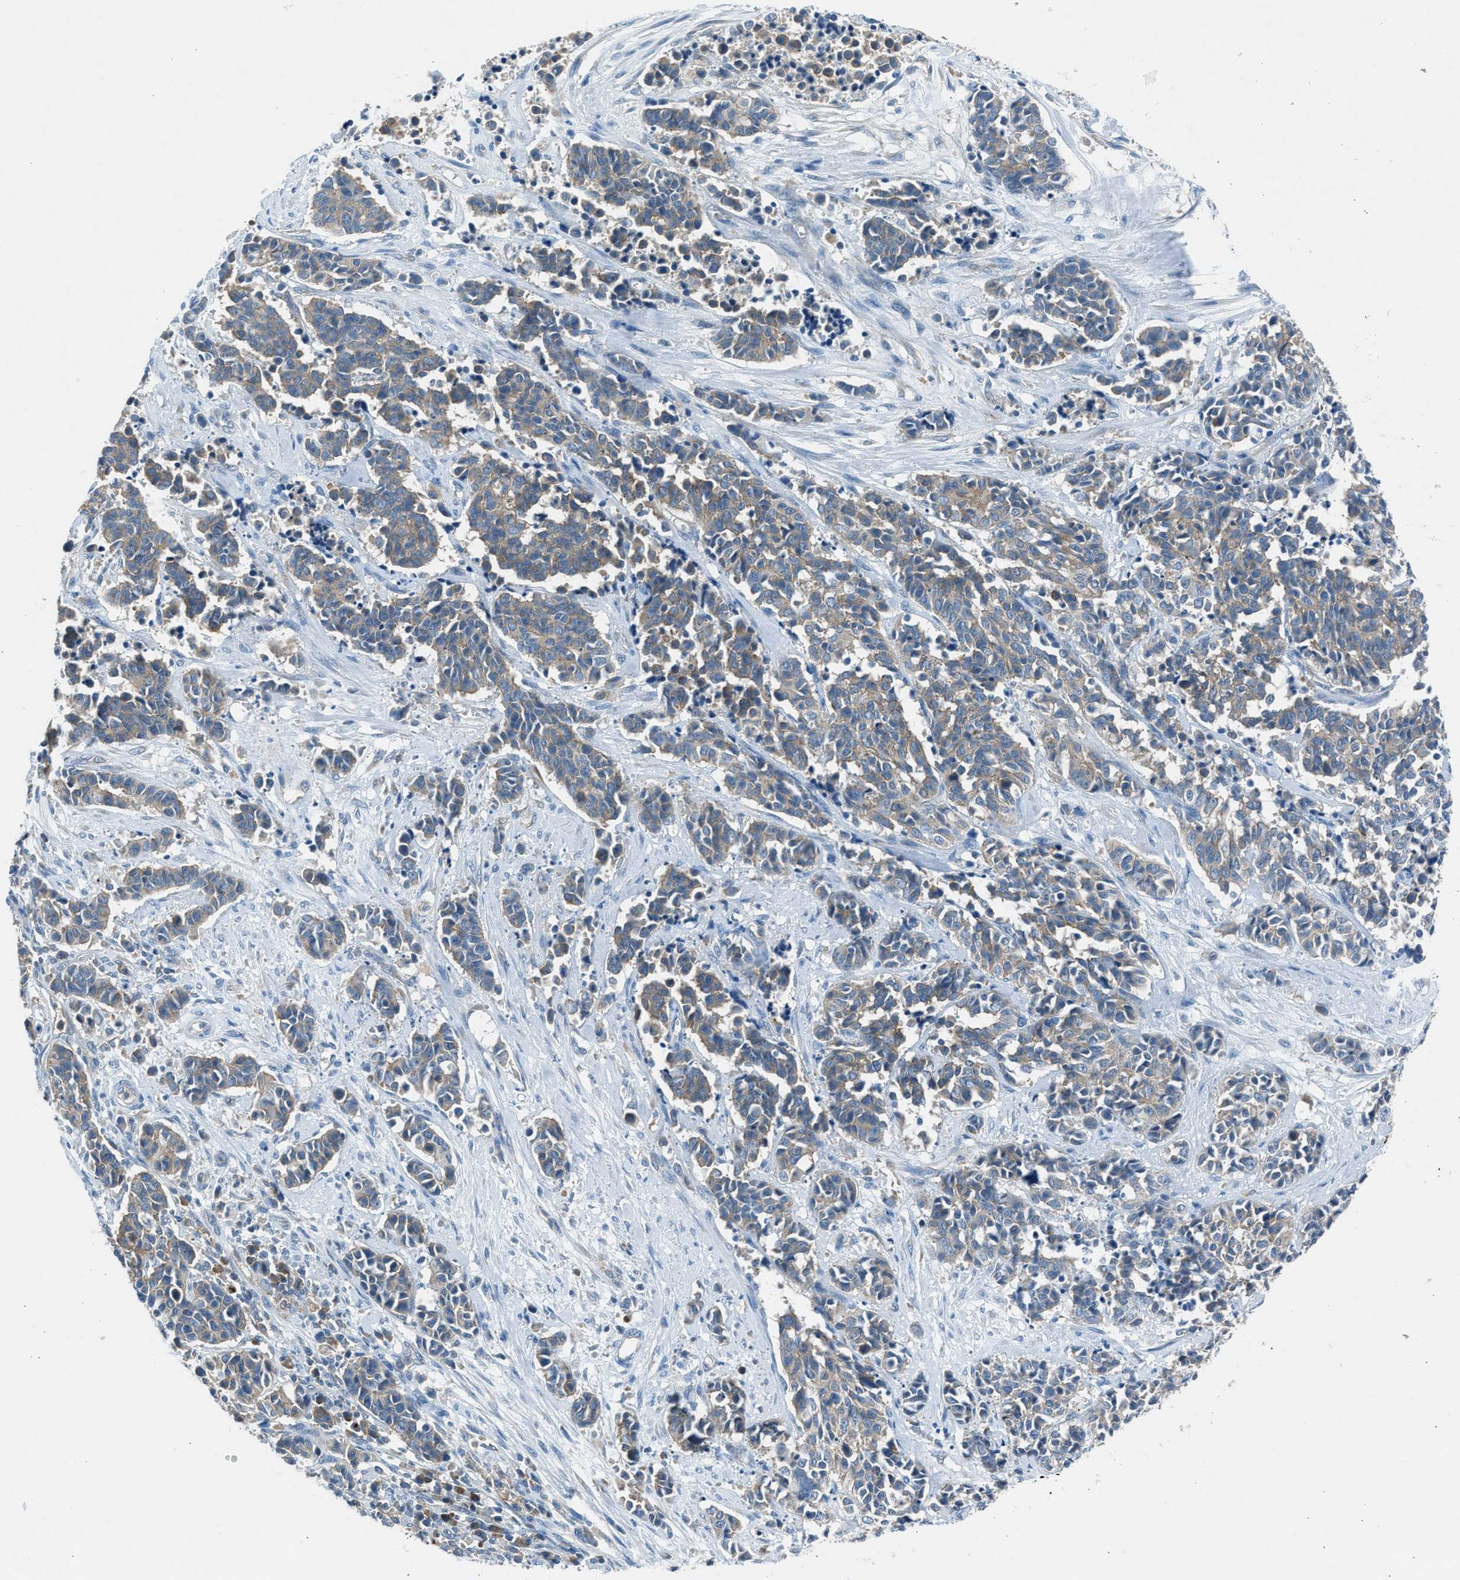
{"staining": {"intensity": "weak", "quantity": ">75%", "location": "cytoplasmic/membranous"}, "tissue": "cervical cancer", "cell_type": "Tumor cells", "image_type": "cancer", "snomed": [{"axis": "morphology", "description": "Squamous cell carcinoma, NOS"}, {"axis": "topography", "description": "Cervix"}], "caption": "Protein expression analysis of cervical cancer reveals weak cytoplasmic/membranous expression in approximately >75% of tumor cells. The protein is stained brown, and the nuclei are stained in blue (DAB (3,3'-diaminobenzidine) IHC with brightfield microscopy, high magnification).", "gene": "BMP1", "patient": {"sex": "female", "age": 35}}